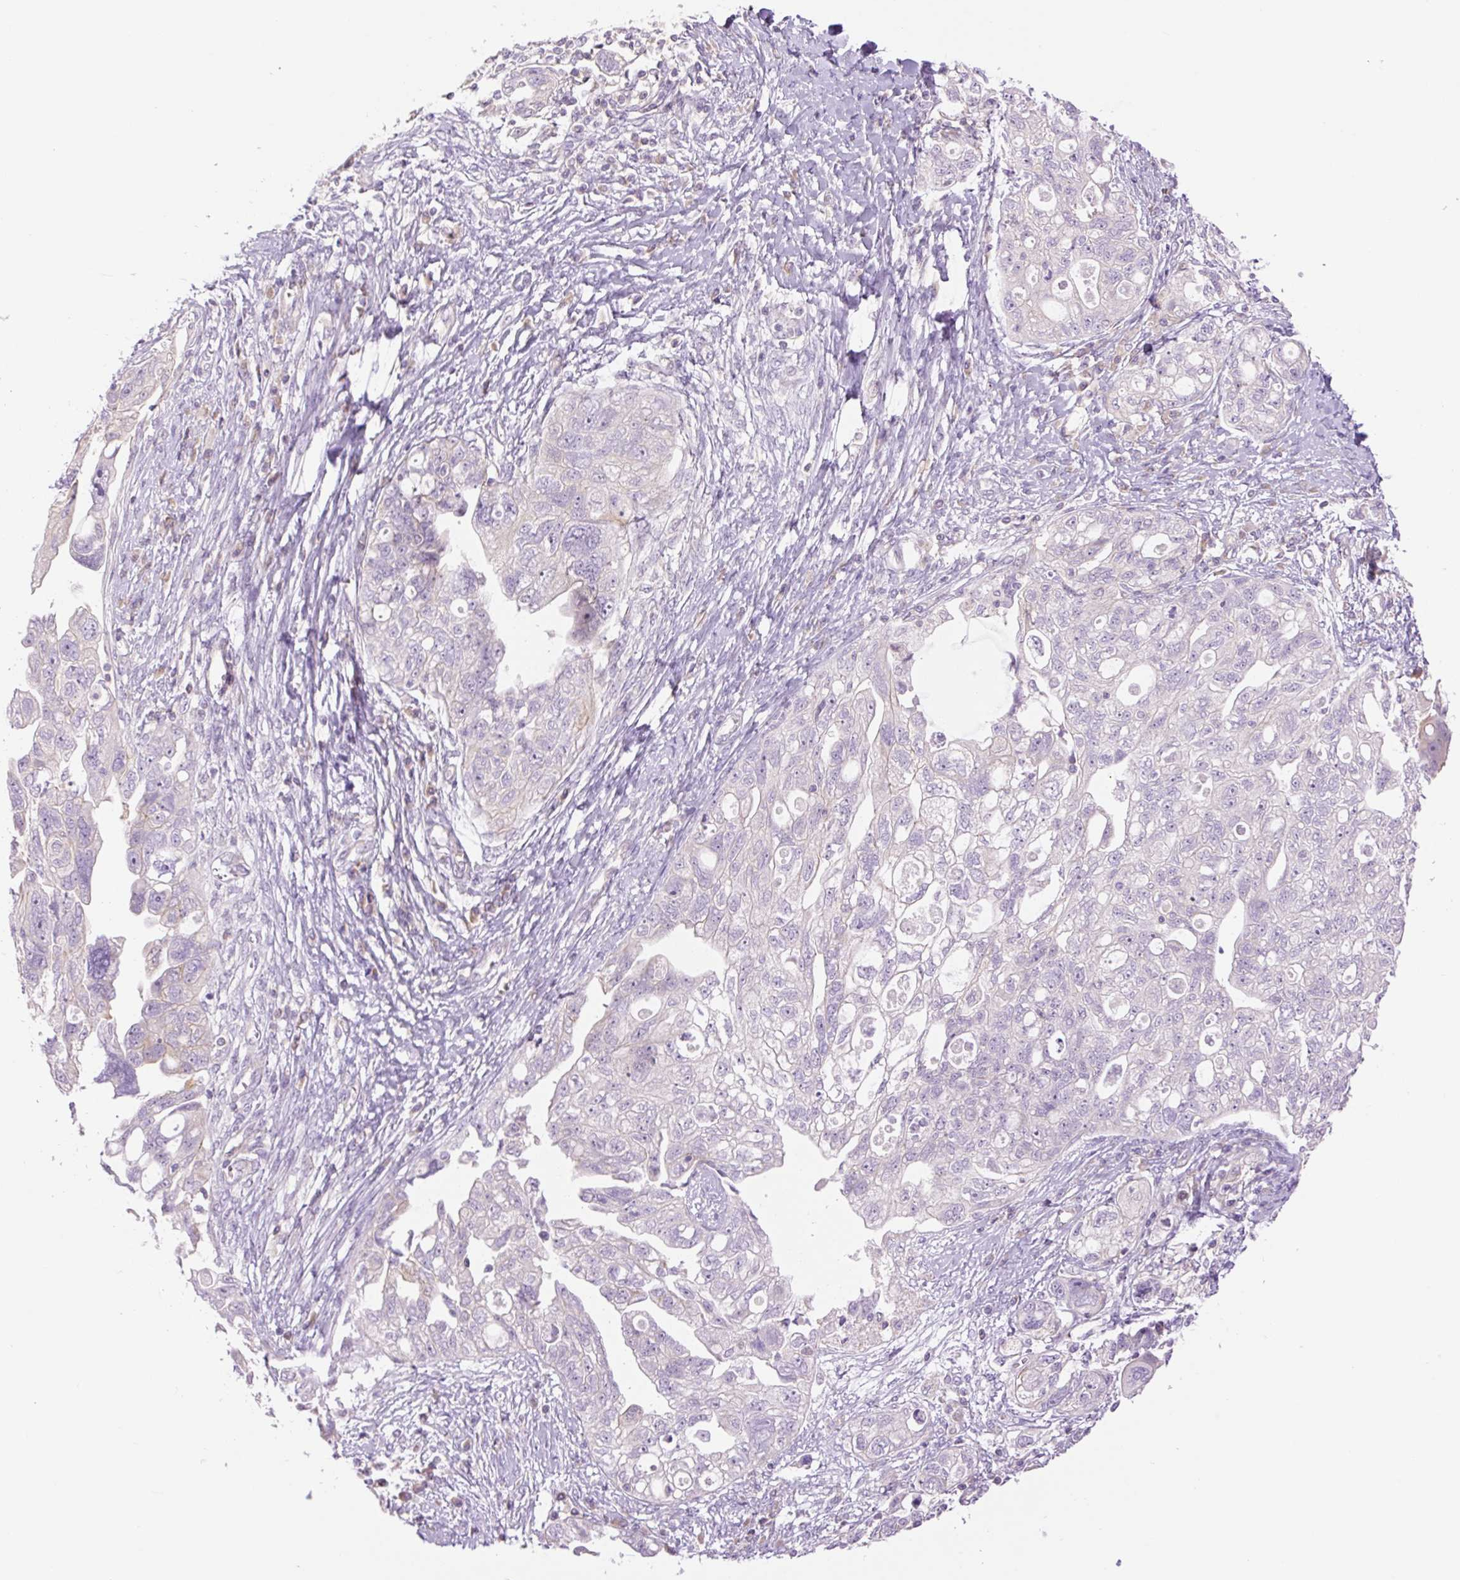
{"staining": {"intensity": "negative", "quantity": "none", "location": "none"}, "tissue": "ovarian cancer", "cell_type": "Tumor cells", "image_type": "cancer", "snomed": [{"axis": "morphology", "description": "Carcinoma, NOS"}, {"axis": "morphology", "description": "Cystadenocarcinoma, serous, NOS"}, {"axis": "topography", "description": "Ovary"}], "caption": "Tumor cells are negative for protein expression in human ovarian carcinoma. (Immunohistochemistry, brightfield microscopy, high magnification).", "gene": "GRID2", "patient": {"sex": "female", "age": 69}}